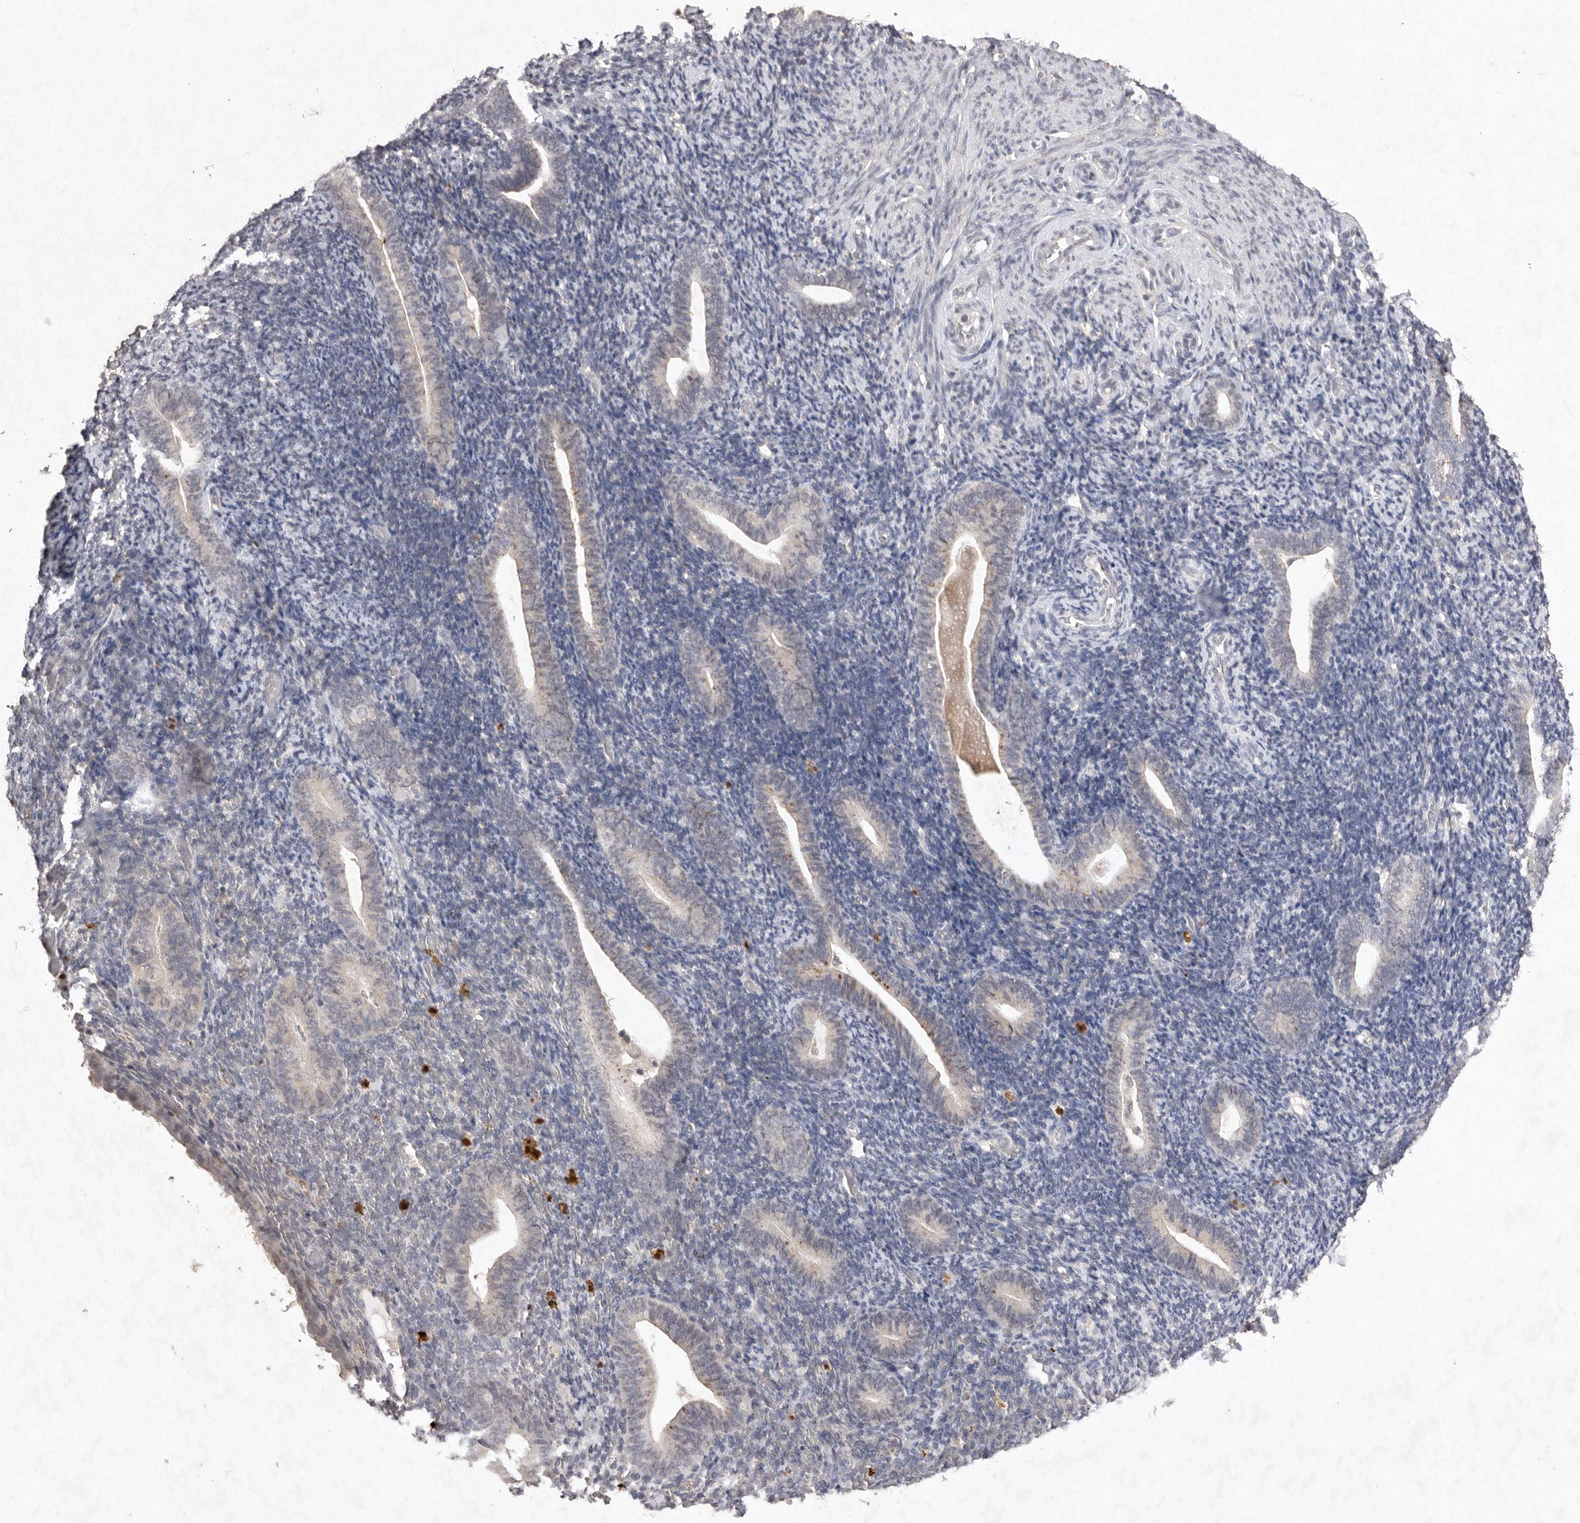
{"staining": {"intensity": "negative", "quantity": "none", "location": "none"}, "tissue": "endometrium", "cell_type": "Cells in endometrial stroma", "image_type": "normal", "snomed": [{"axis": "morphology", "description": "Normal tissue, NOS"}, {"axis": "topography", "description": "Endometrium"}], "caption": "IHC photomicrograph of benign human endometrium stained for a protein (brown), which displays no positivity in cells in endometrial stroma. (DAB (3,3'-diaminobenzidine) IHC, high magnification).", "gene": "APLNR", "patient": {"sex": "female", "age": 51}}